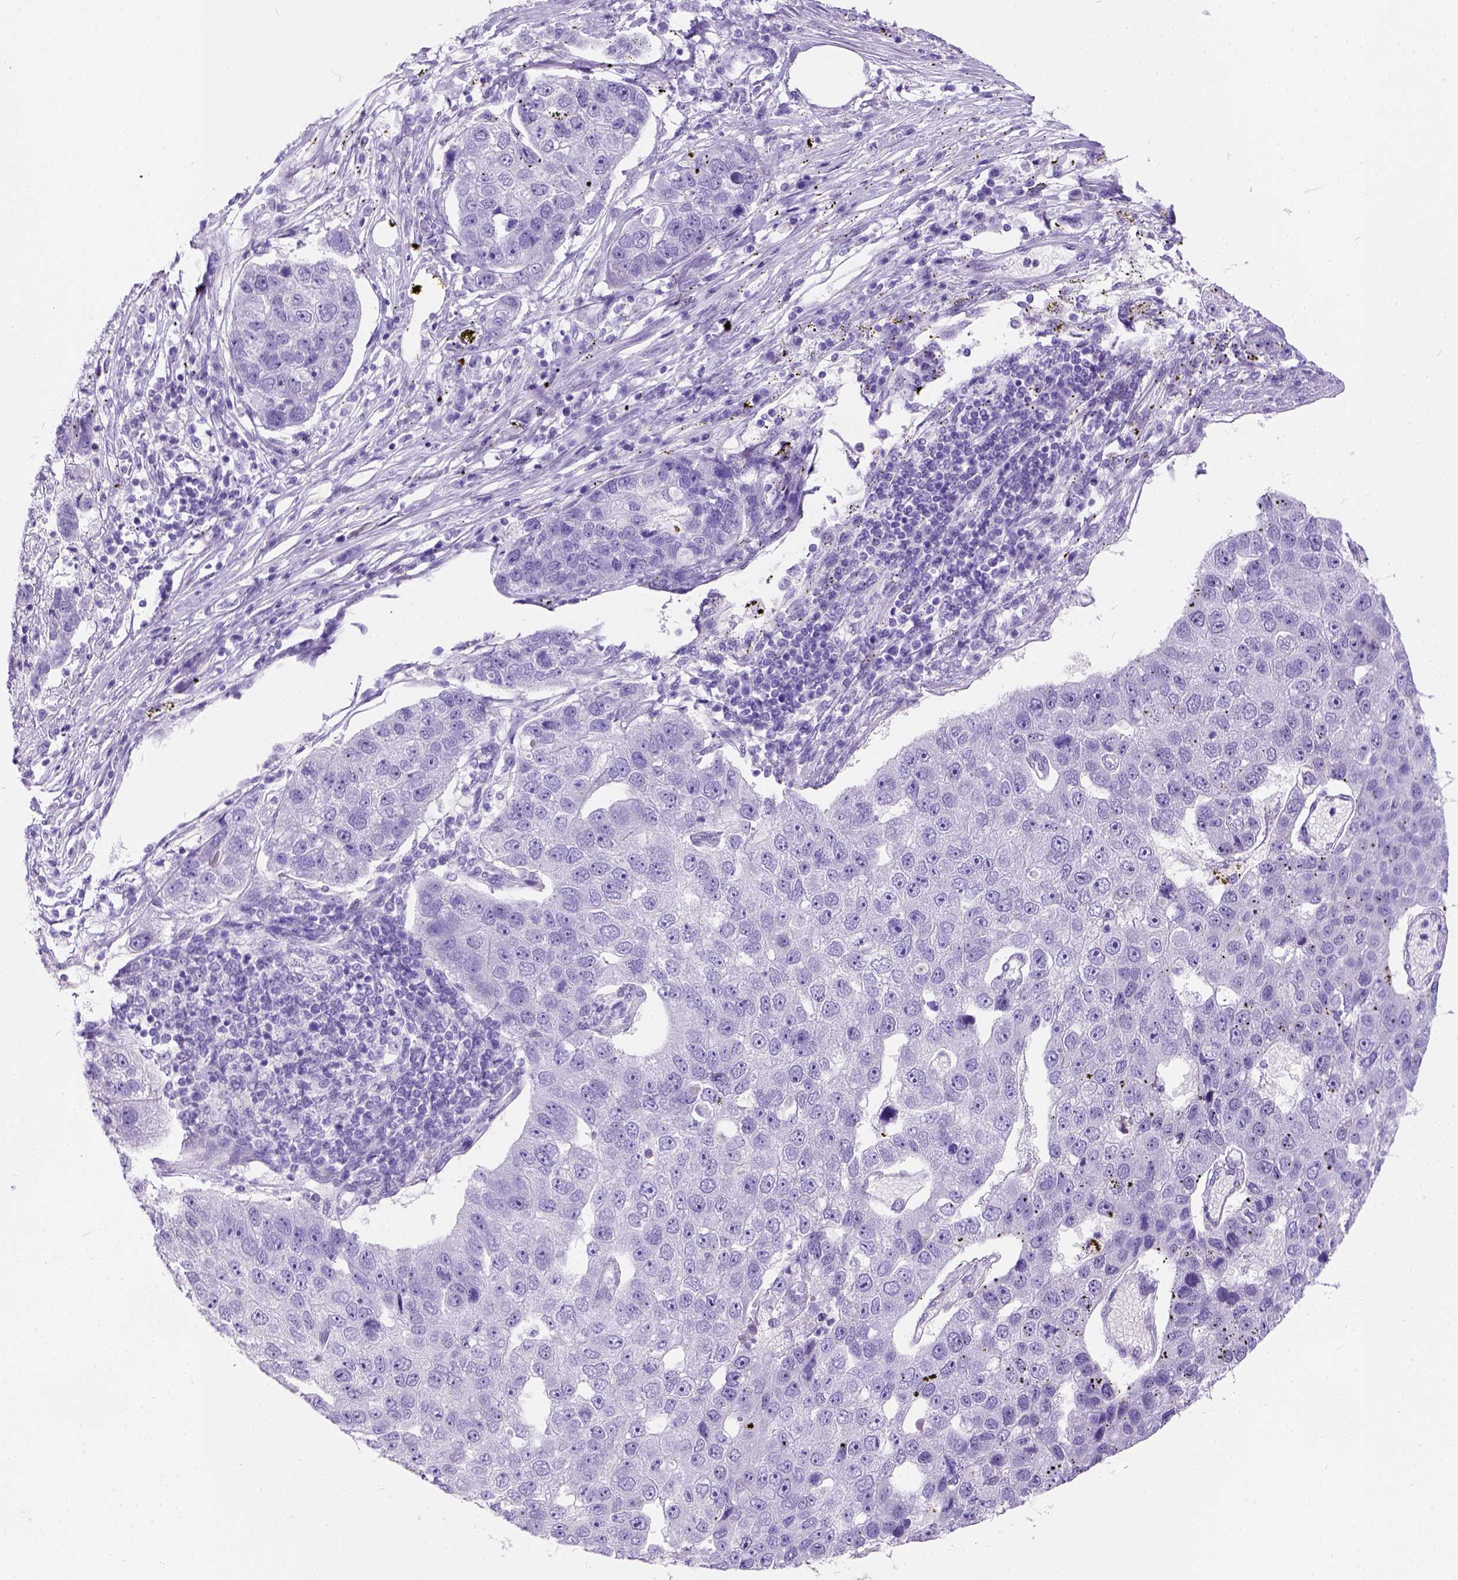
{"staining": {"intensity": "moderate", "quantity": "<25%", "location": "cytoplasmic/membranous"}, "tissue": "pancreatic cancer", "cell_type": "Tumor cells", "image_type": "cancer", "snomed": [{"axis": "morphology", "description": "Adenocarcinoma, NOS"}, {"axis": "topography", "description": "Pancreas"}], "caption": "Immunohistochemistry histopathology image of neoplastic tissue: pancreatic cancer (adenocarcinoma) stained using immunohistochemistry displays low levels of moderate protein expression localized specifically in the cytoplasmic/membranous of tumor cells, appearing as a cytoplasmic/membranous brown color.", "gene": "PHF7", "patient": {"sex": "female", "age": 61}}